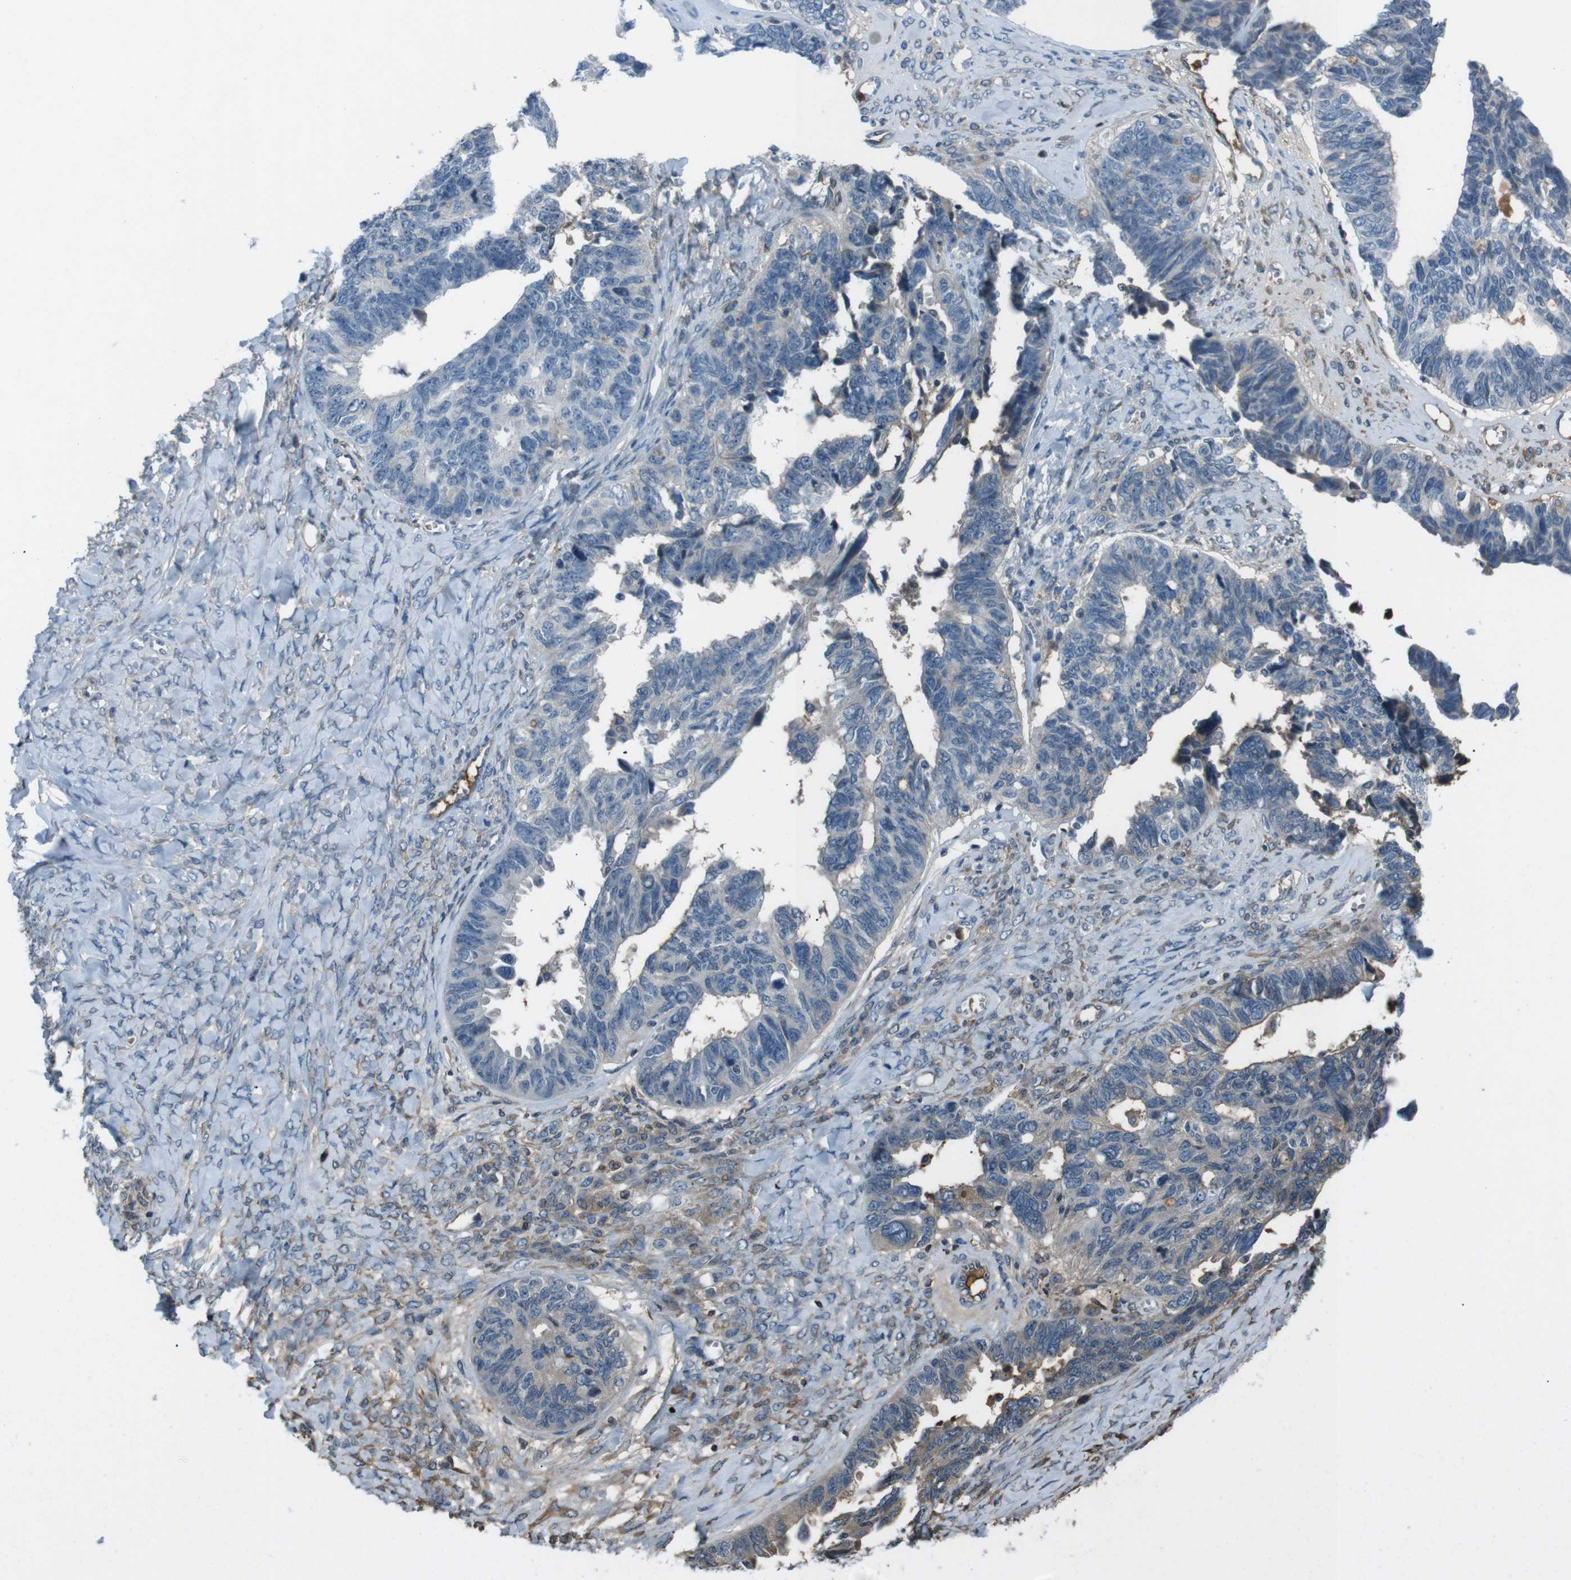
{"staining": {"intensity": "weak", "quantity": "<25%", "location": "cytoplasmic/membranous"}, "tissue": "ovarian cancer", "cell_type": "Tumor cells", "image_type": "cancer", "snomed": [{"axis": "morphology", "description": "Cystadenocarcinoma, serous, NOS"}, {"axis": "topography", "description": "Ovary"}], "caption": "Ovarian cancer (serous cystadenocarcinoma) was stained to show a protein in brown. There is no significant staining in tumor cells. The staining is performed using DAB (3,3'-diaminobenzidine) brown chromogen with nuclei counter-stained in using hematoxylin.", "gene": "UGT1A6", "patient": {"sex": "female", "age": 79}}